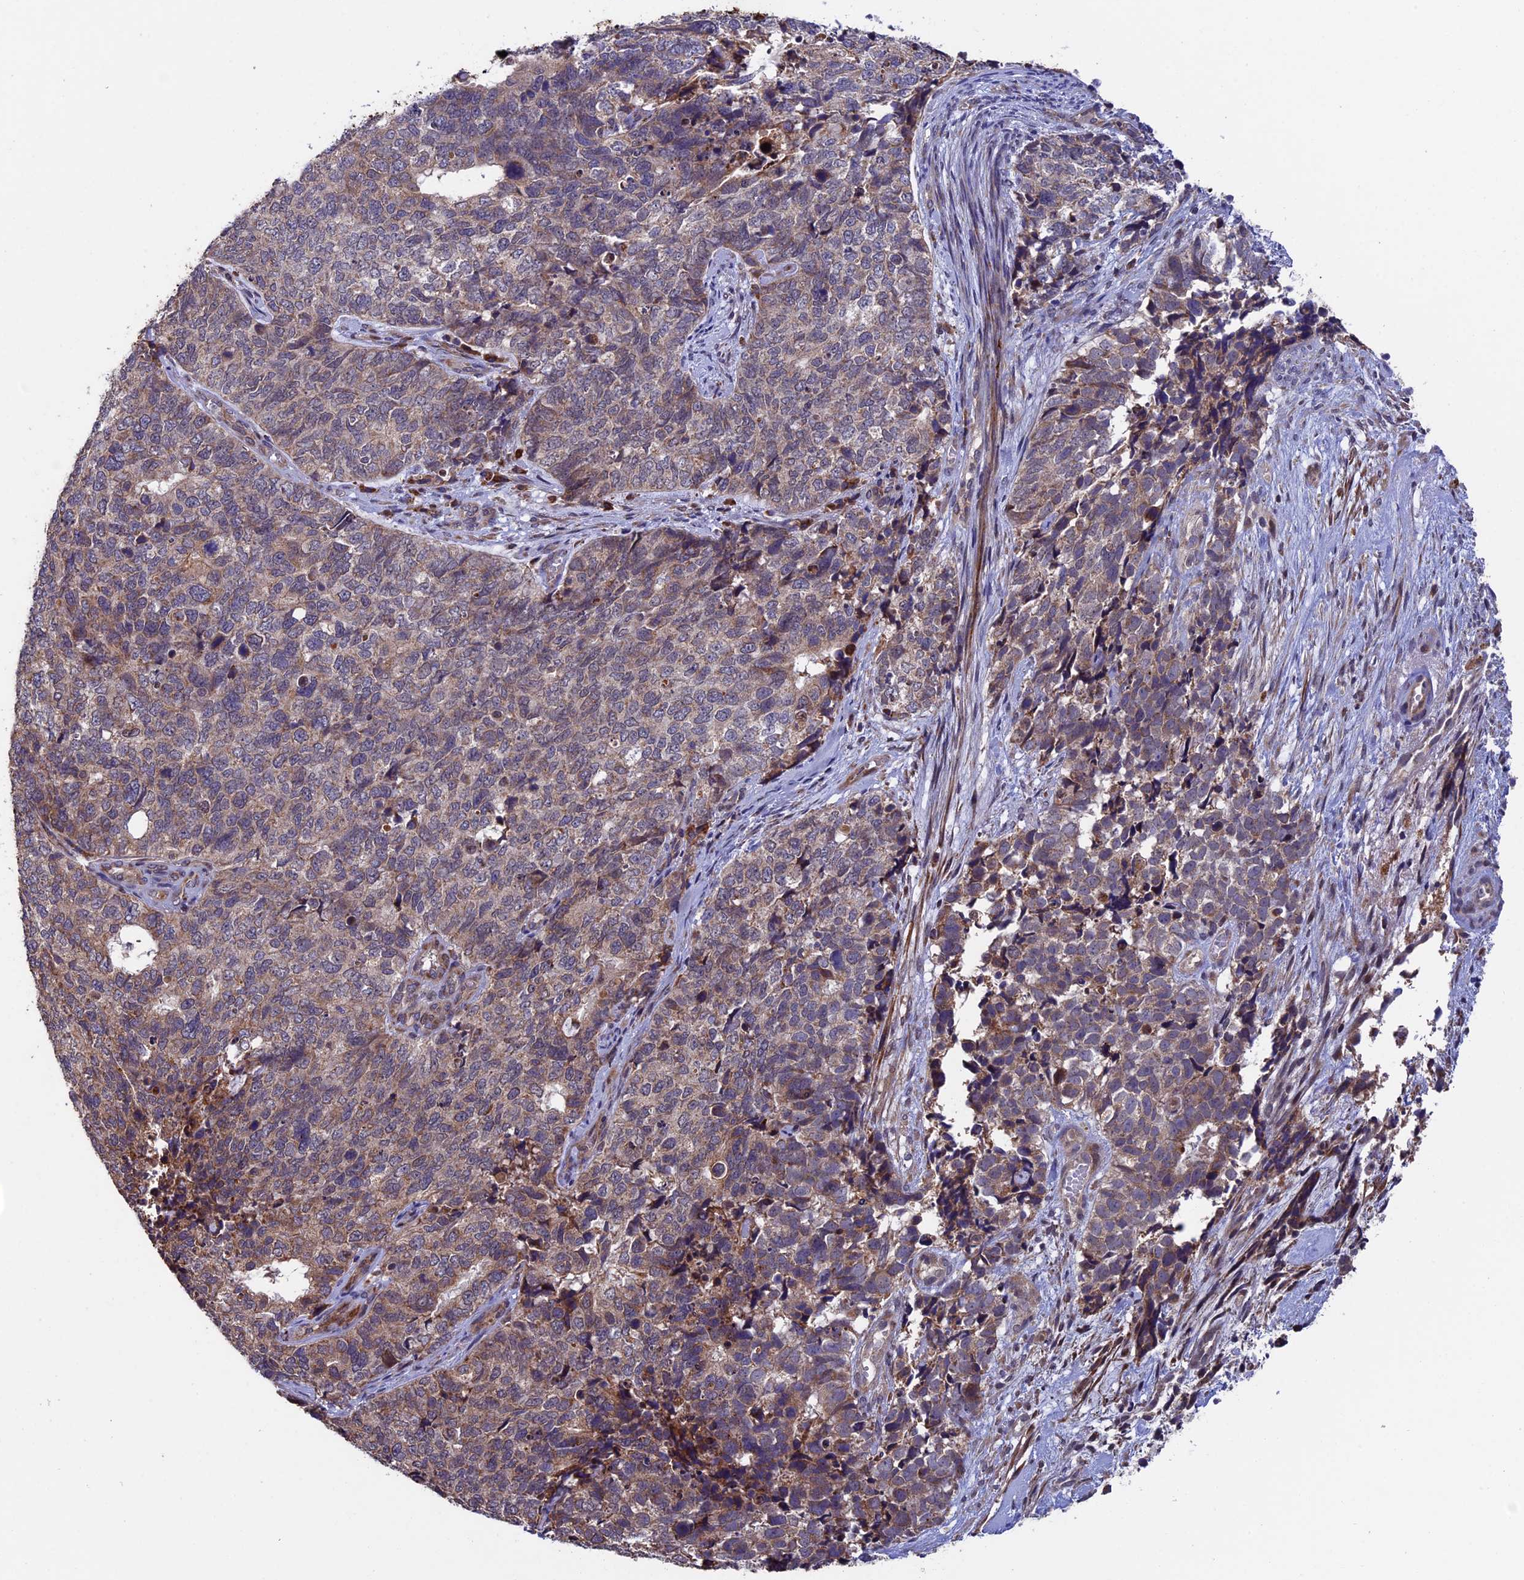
{"staining": {"intensity": "weak", "quantity": "25%-75%", "location": "cytoplasmic/membranous"}, "tissue": "cervical cancer", "cell_type": "Tumor cells", "image_type": "cancer", "snomed": [{"axis": "morphology", "description": "Squamous cell carcinoma, NOS"}, {"axis": "topography", "description": "Cervix"}], "caption": "DAB immunohistochemical staining of cervical squamous cell carcinoma reveals weak cytoplasmic/membranous protein expression in about 25%-75% of tumor cells.", "gene": "RNF17", "patient": {"sex": "female", "age": 63}}